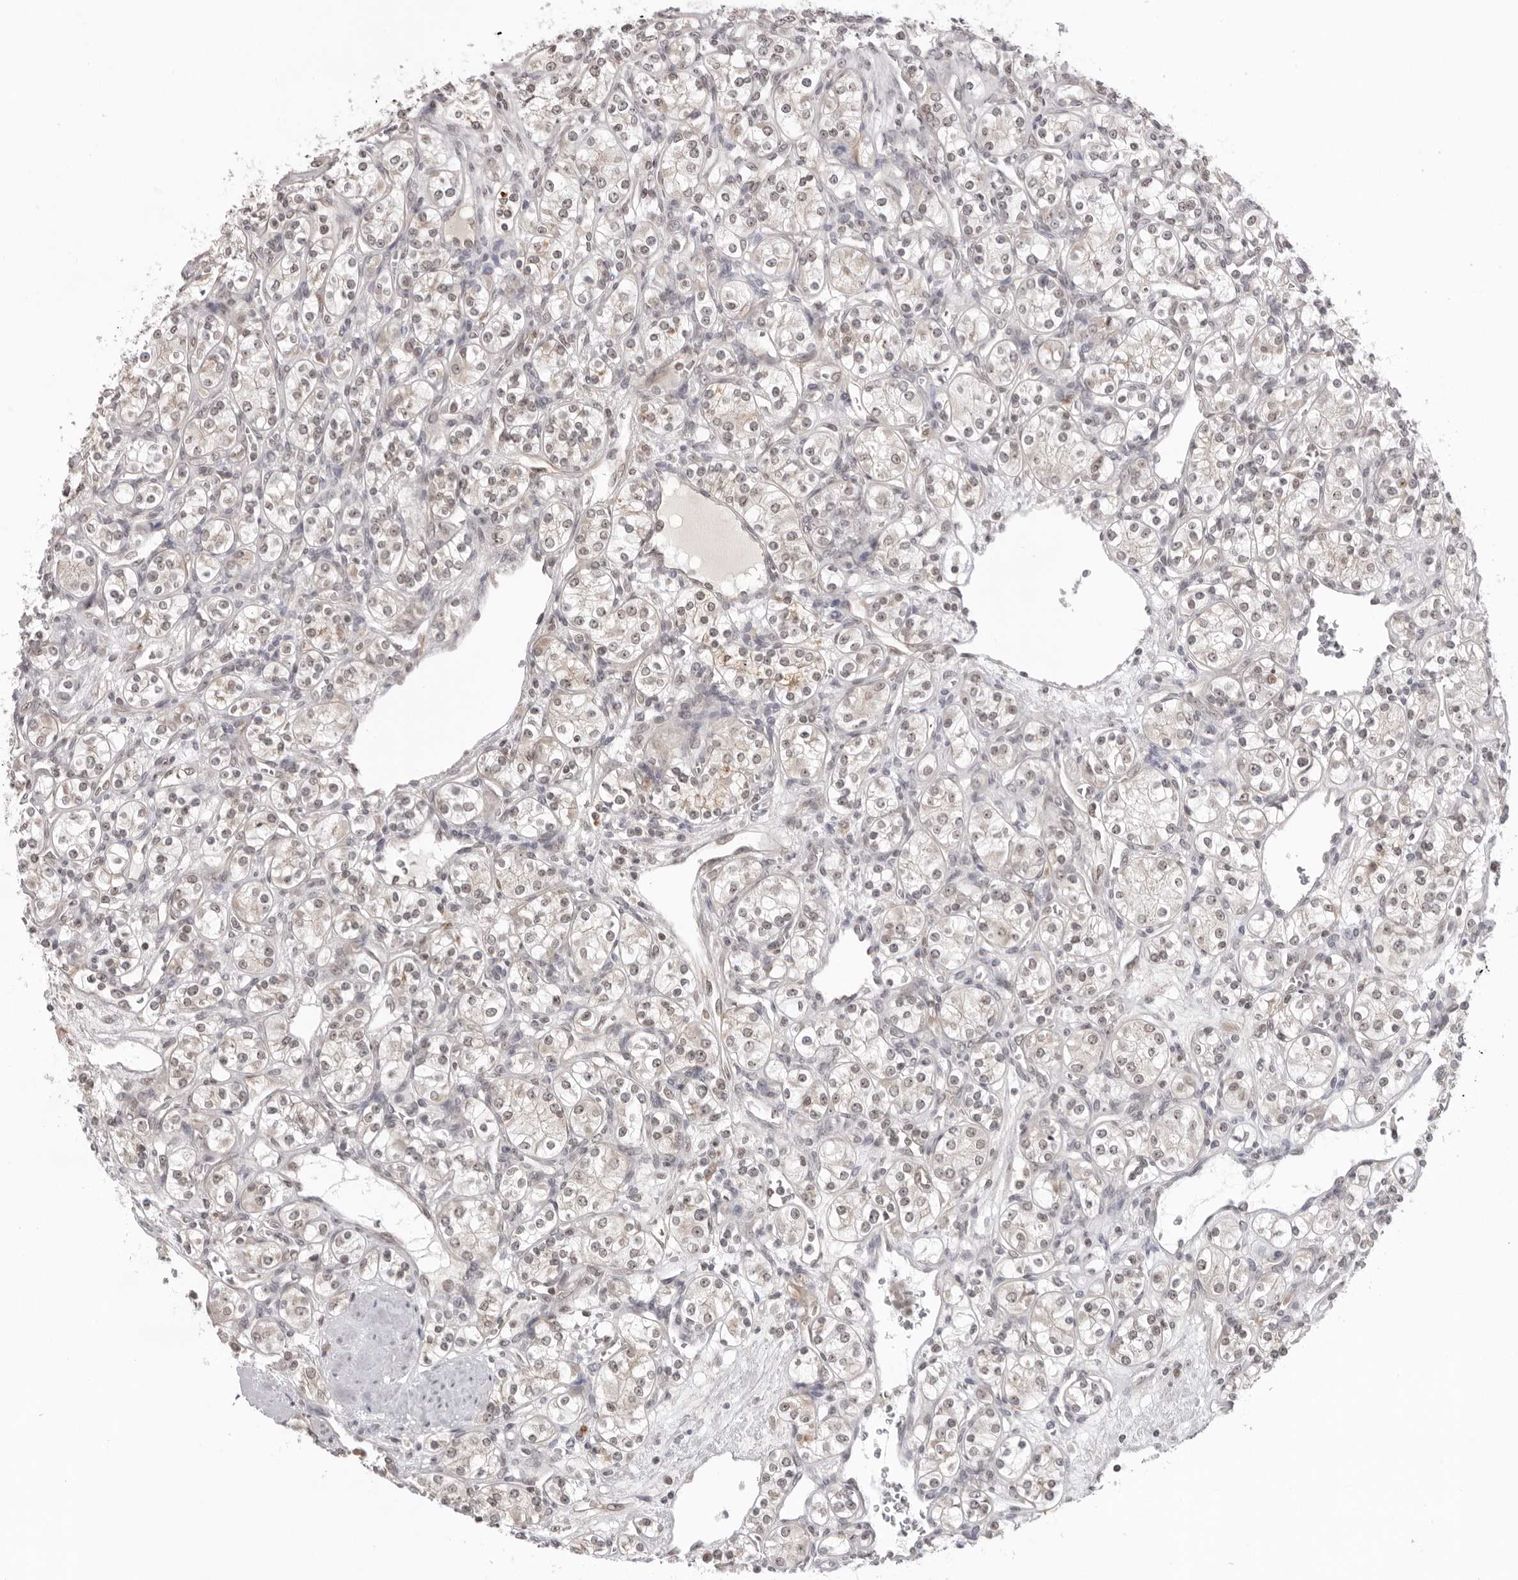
{"staining": {"intensity": "weak", "quantity": "25%-75%", "location": "nuclear"}, "tissue": "renal cancer", "cell_type": "Tumor cells", "image_type": "cancer", "snomed": [{"axis": "morphology", "description": "Adenocarcinoma, NOS"}, {"axis": "topography", "description": "Kidney"}], "caption": "Protein expression analysis of renal adenocarcinoma exhibits weak nuclear positivity in about 25%-75% of tumor cells. Immunohistochemistry stains the protein of interest in brown and the nuclei are stained blue.", "gene": "EXOSC10", "patient": {"sex": "male", "age": 77}}